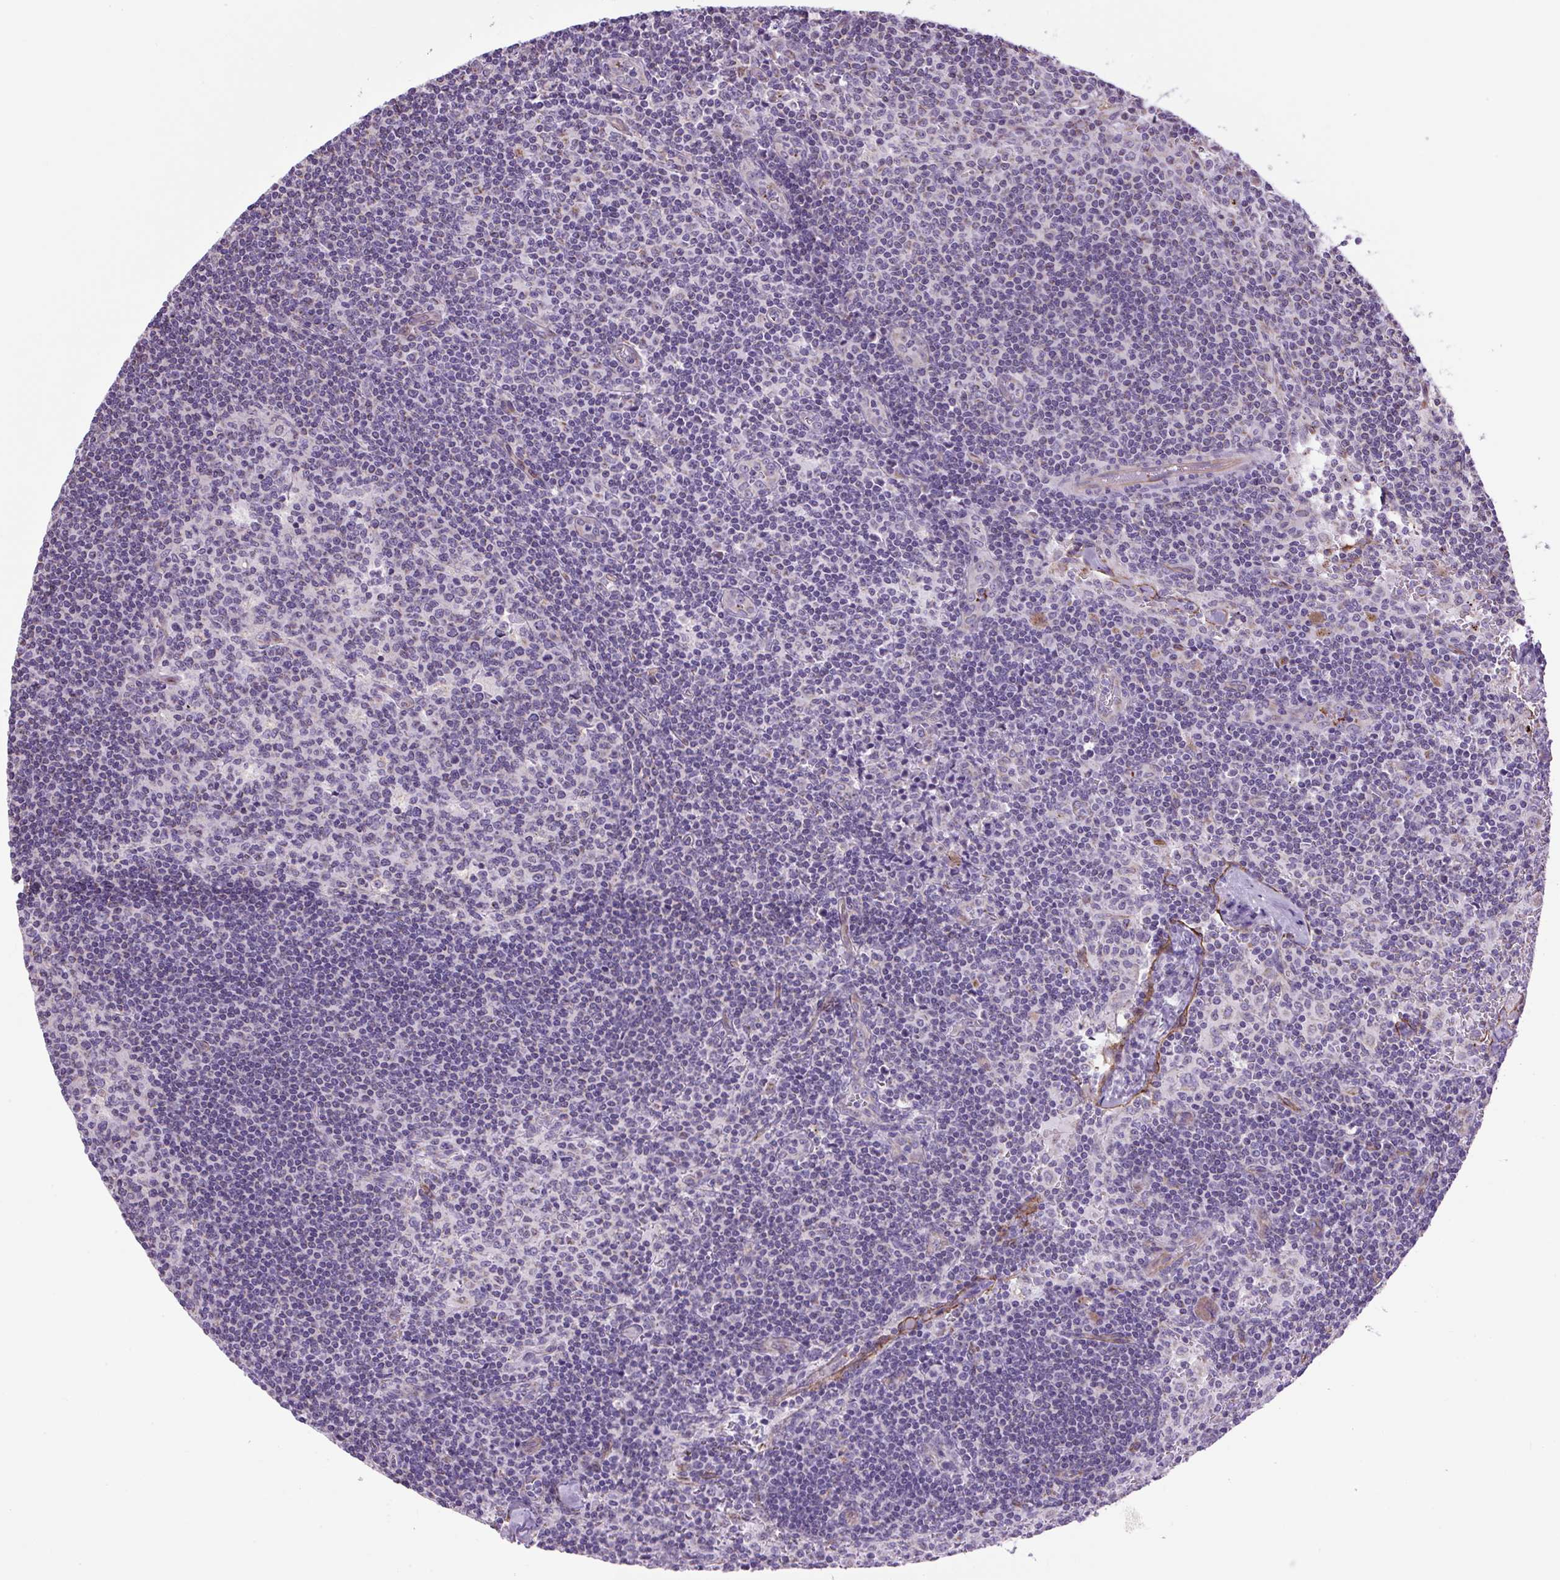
{"staining": {"intensity": "negative", "quantity": "none", "location": "none"}, "tissue": "lymph node", "cell_type": "Germinal center cells", "image_type": "normal", "snomed": [{"axis": "morphology", "description": "Normal tissue, NOS"}, {"axis": "topography", "description": "Lymph node"}], "caption": "This is a histopathology image of immunohistochemistry (IHC) staining of unremarkable lymph node, which shows no staining in germinal center cells.", "gene": "RNASE10", "patient": {"sex": "female", "age": 45}}